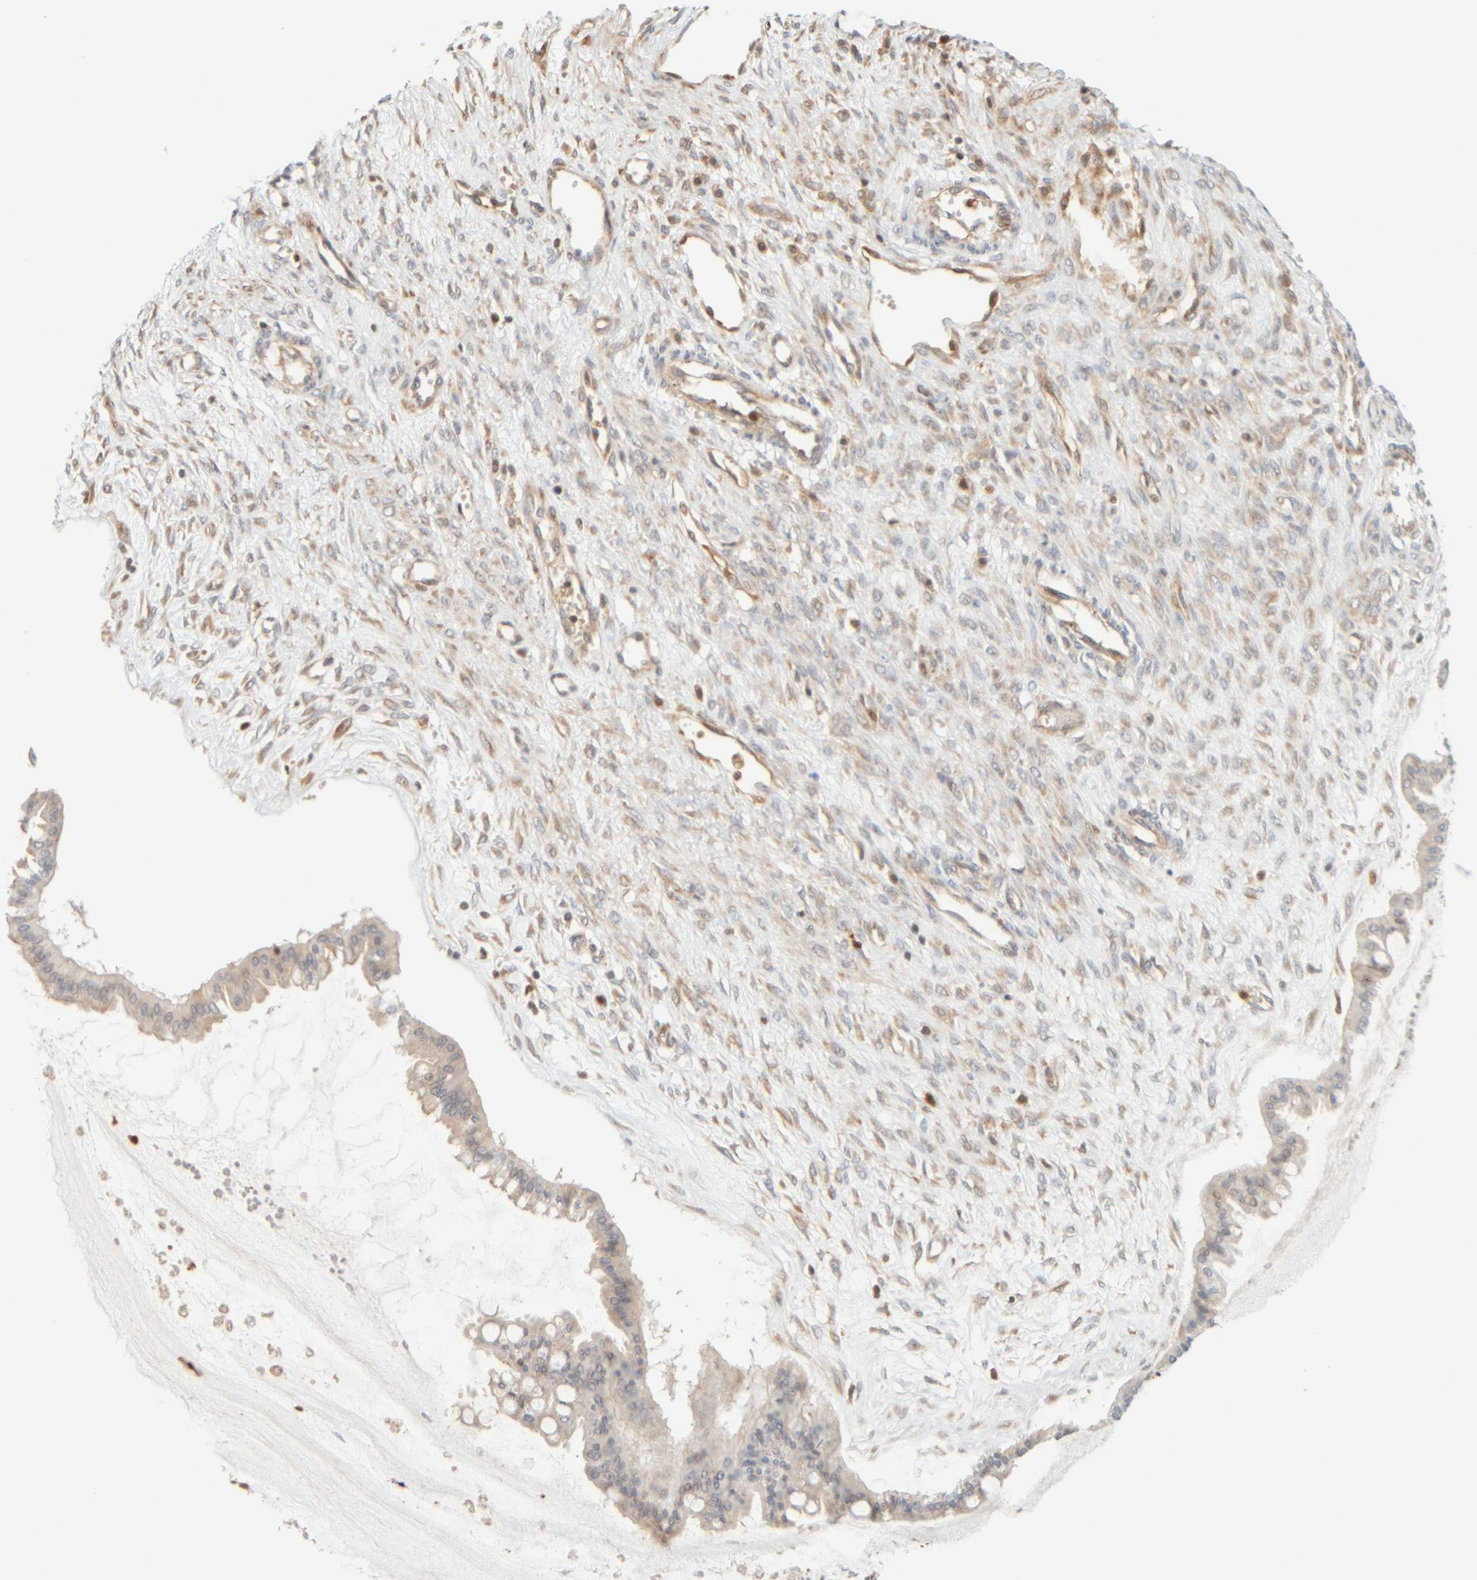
{"staining": {"intensity": "weak", "quantity": ">75%", "location": "cytoplasmic/membranous"}, "tissue": "ovarian cancer", "cell_type": "Tumor cells", "image_type": "cancer", "snomed": [{"axis": "morphology", "description": "Cystadenocarcinoma, mucinous, NOS"}, {"axis": "topography", "description": "Ovary"}], "caption": "Protein staining of ovarian cancer (mucinous cystadenocarcinoma) tissue reveals weak cytoplasmic/membranous staining in about >75% of tumor cells.", "gene": "PTGES3L-AARSD1", "patient": {"sex": "female", "age": 73}}